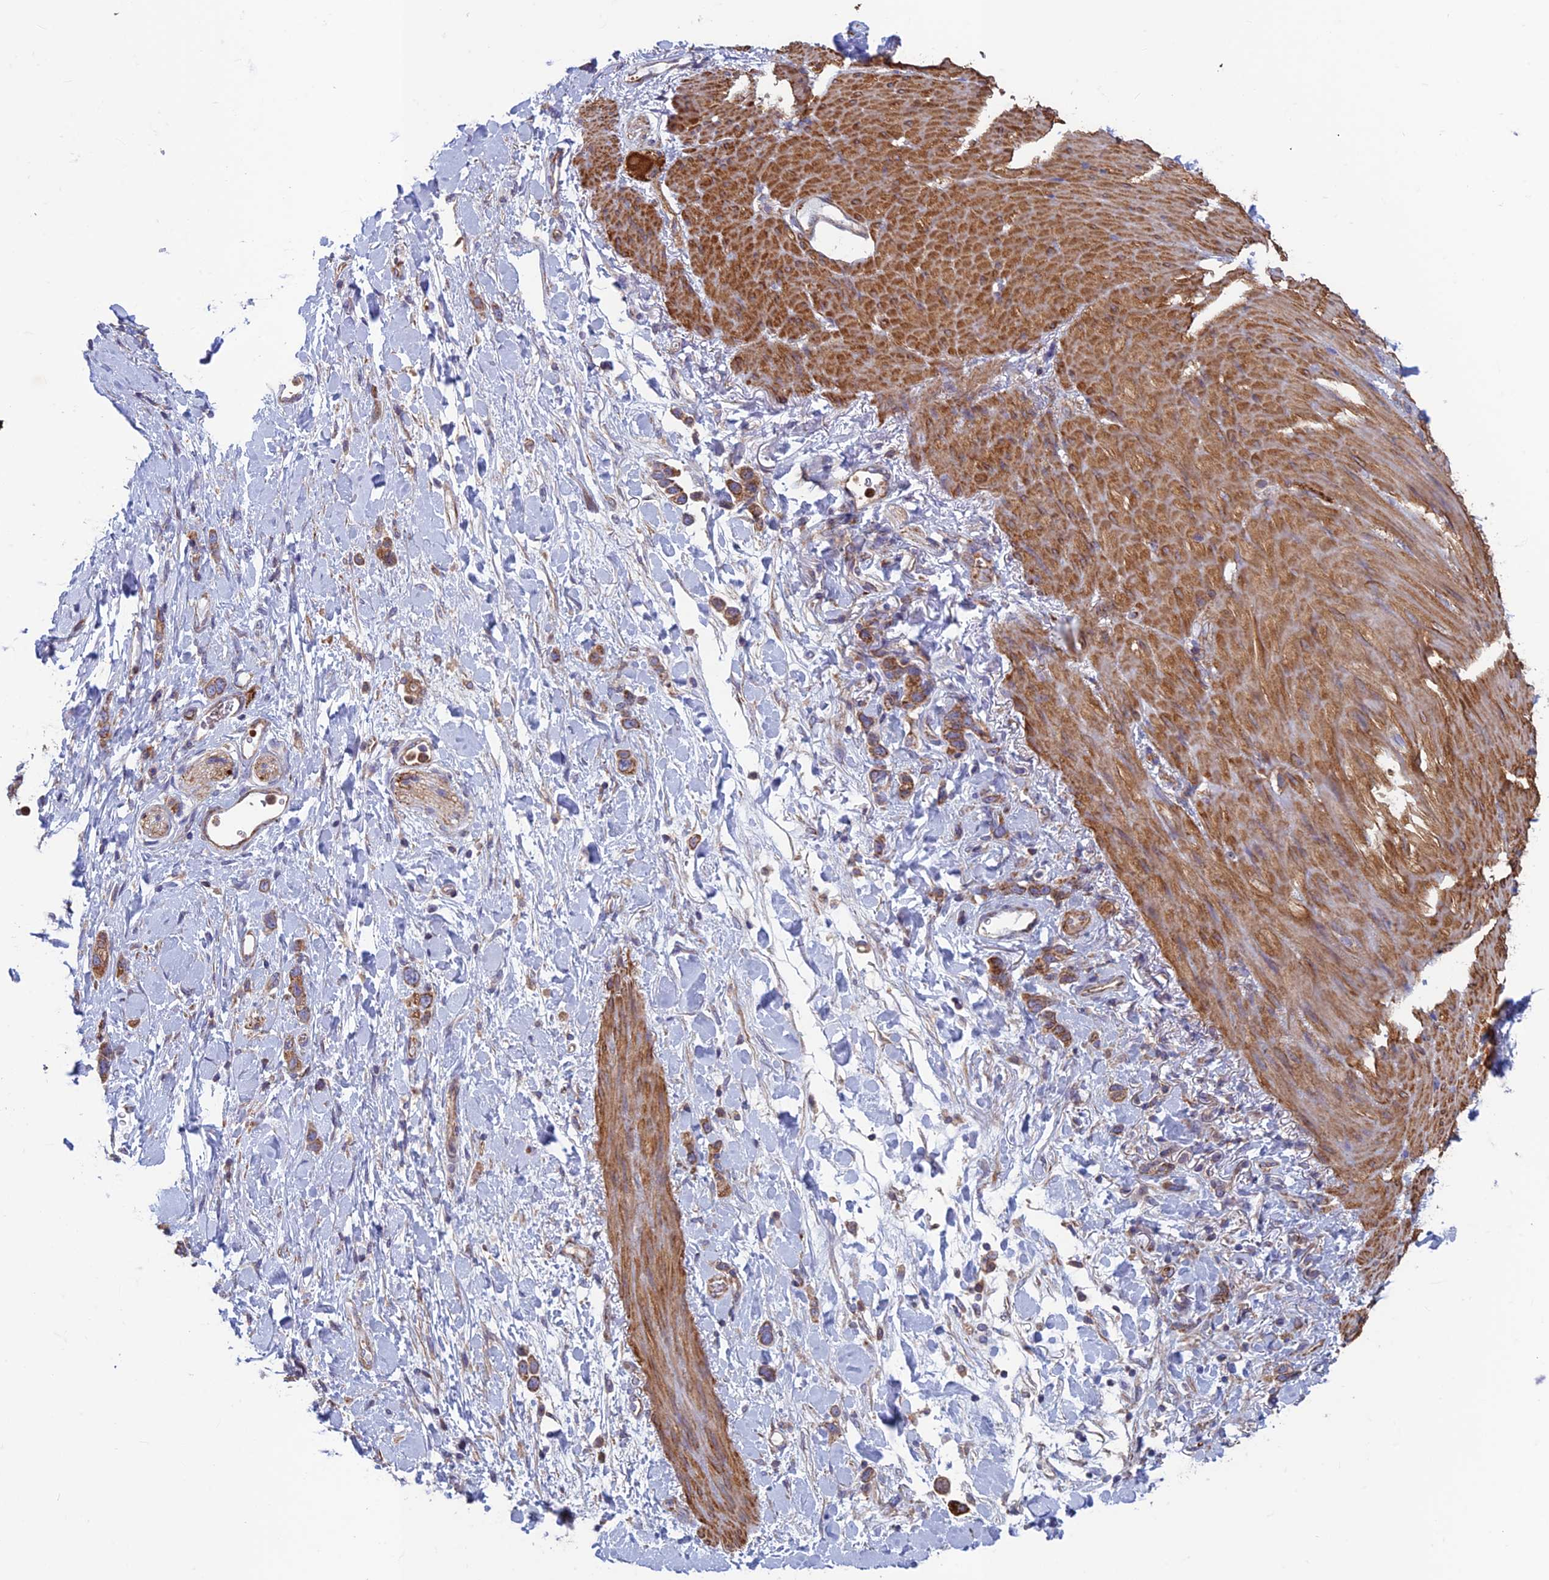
{"staining": {"intensity": "moderate", "quantity": ">75%", "location": "cytoplasmic/membranous"}, "tissue": "stomach cancer", "cell_type": "Tumor cells", "image_type": "cancer", "snomed": [{"axis": "morphology", "description": "Adenocarcinoma, NOS"}, {"axis": "topography", "description": "Stomach"}], "caption": "Stomach cancer (adenocarcinoma) stained for a protein exhibits moderate cytoplasmic/membranous positivity in tumor cells.", "gene": "DNM1L", "patient": {"sex": "female", "age": 65}}